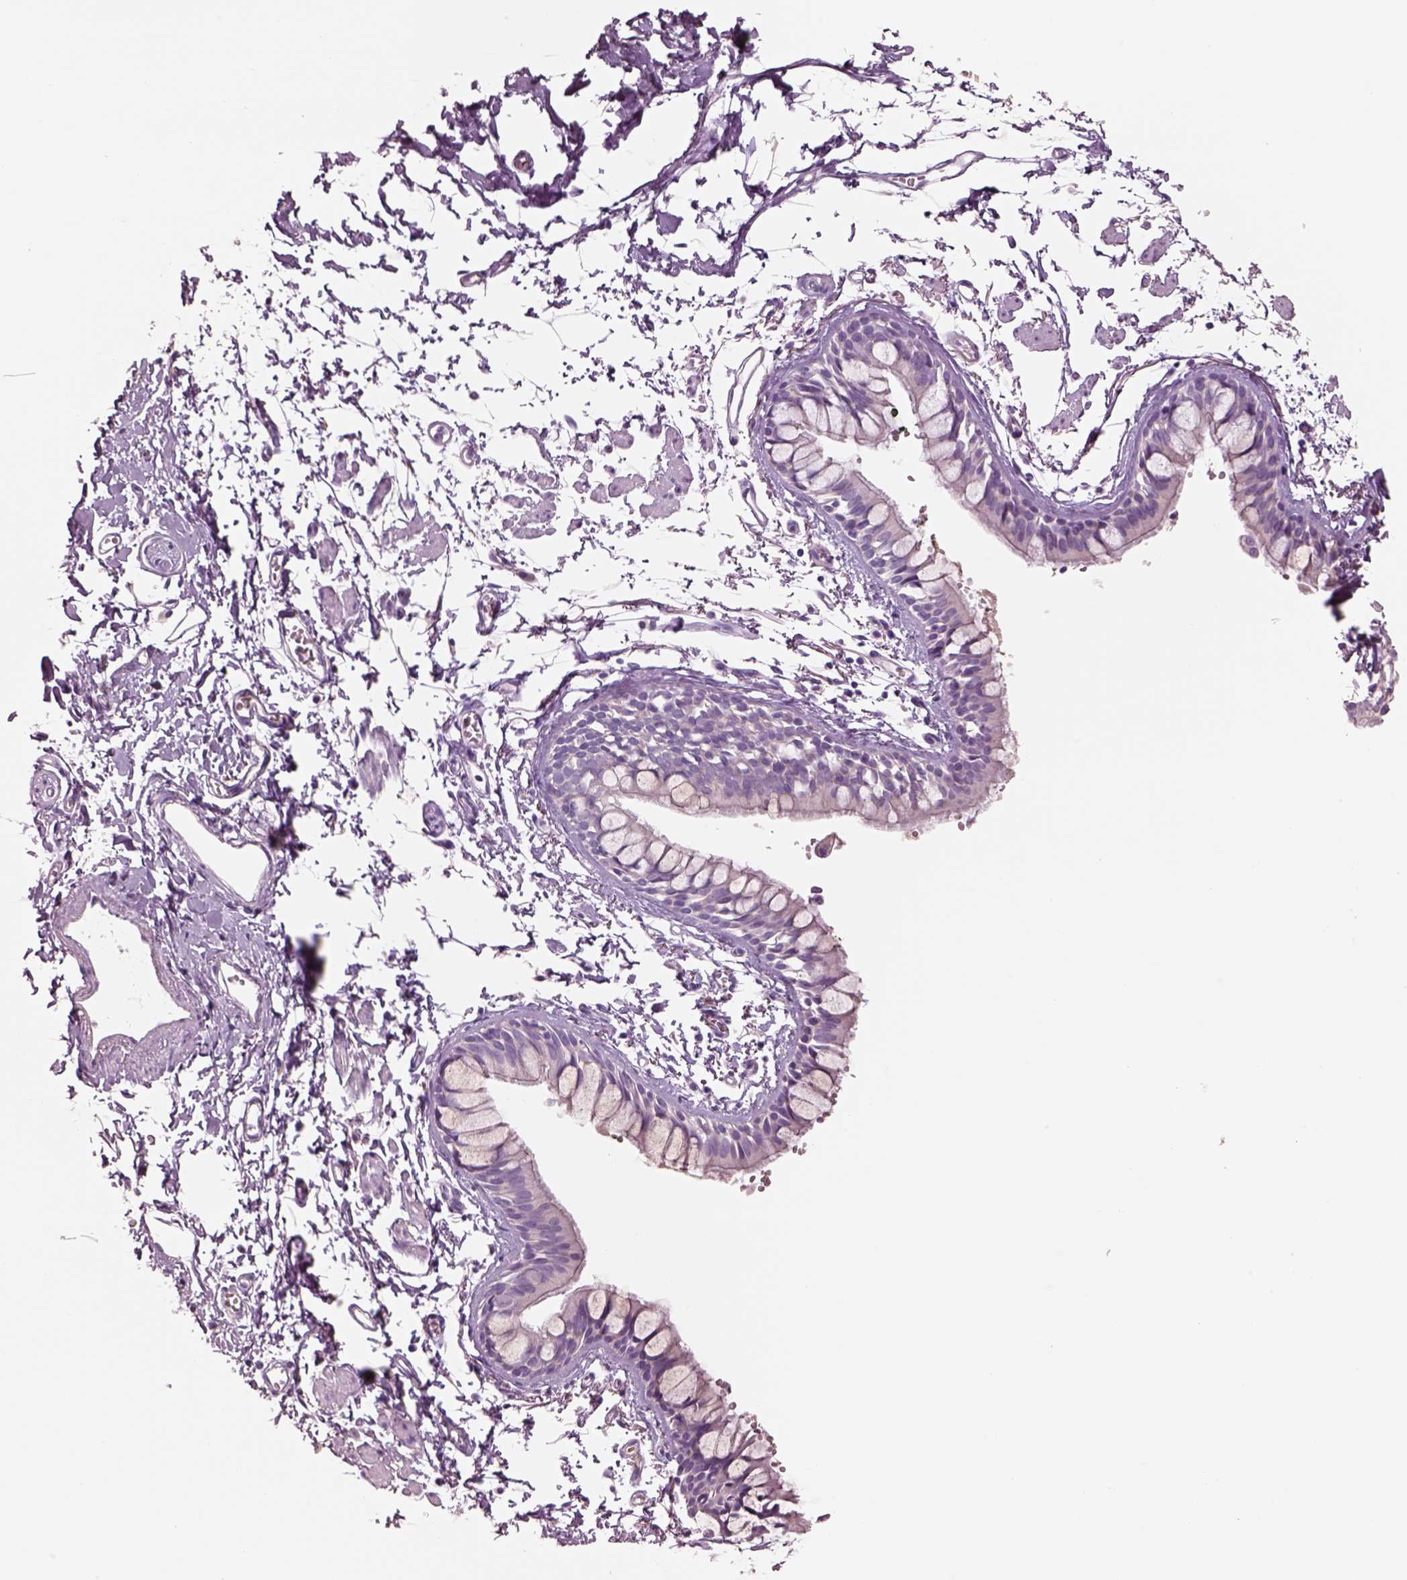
{"staining": {"intensity": "negative", "quantity": "none", "location": "none"}, "tissue": "bronchus", "cell_type": "Respiratory epithelial cells", "image_type": "normal", "snomed": [{"axis": "morphology", "description": "Normal tissue, NOS"}, {"axis": "topography", "description": "Cartilage tissue"}, {"axis": "topography", "description": "Bronchus"}], "caption": "Respiratory epithelial cells show no significant staining in unremarkable bronchus. (DAB immunohistochemistry, high magnification).", "gene": "IGLL1", "patient": {"sex": "female", "age": 59}}